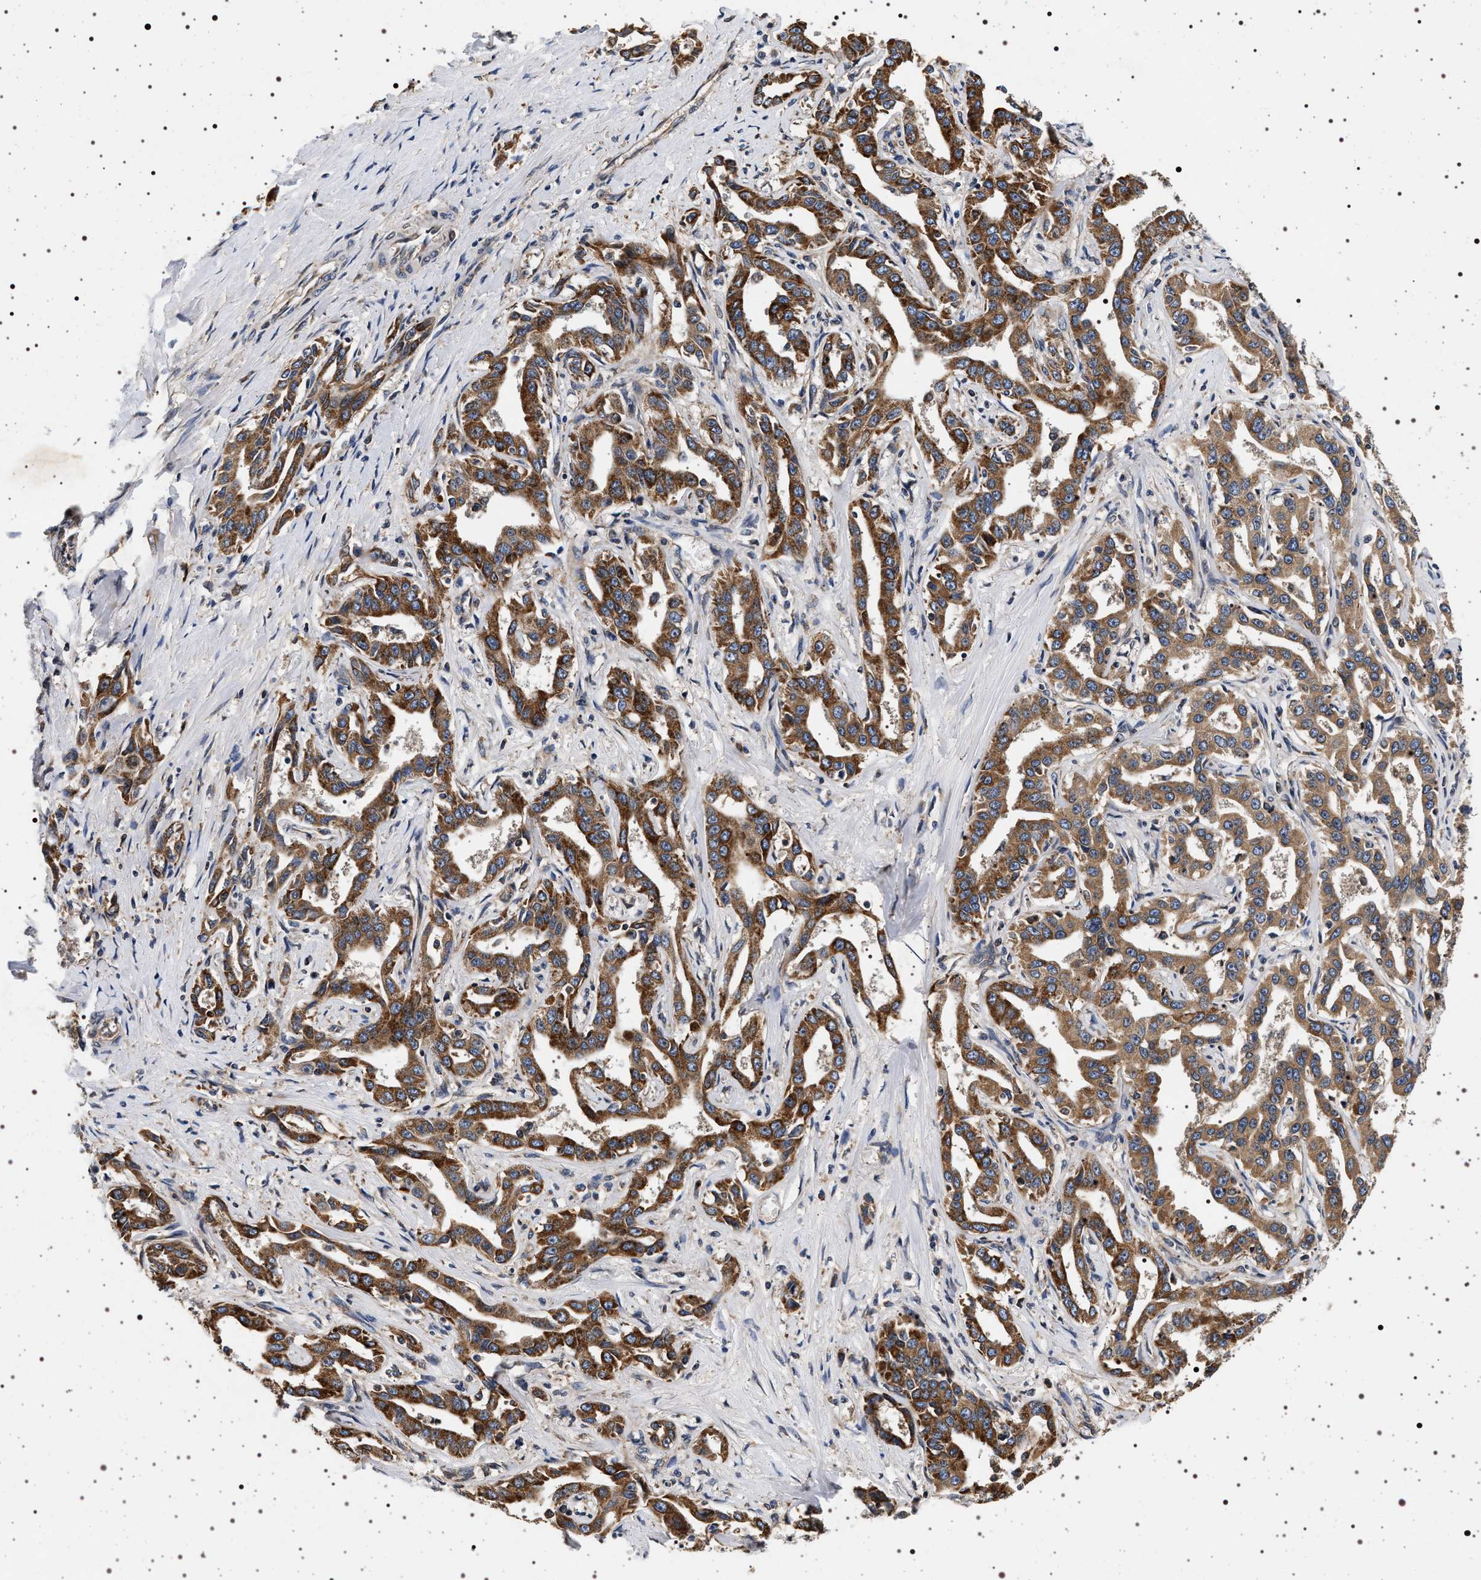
{"staining": {"intensity": "moderate", "quantity": ">75%", "location": "cytoplasmic/membranous"}, "tissue": "liver cancer", "cell_type": "Tumor cells", "image_type": "cancer", "snomed": [{"axis": "morphology", "description": "Cholangiocarcinoma"}, {"axis": "topography", "description": "Liver"}], "caption": "A photomicrograph showing moderate cytoplasmic/membranous expression in approximately >75% of tumor cells in liver cancer, as visualized by brown immunohistochemical staining.", "gene": "DCBLD2", "patient": {"sex": "male", "age": 59}}